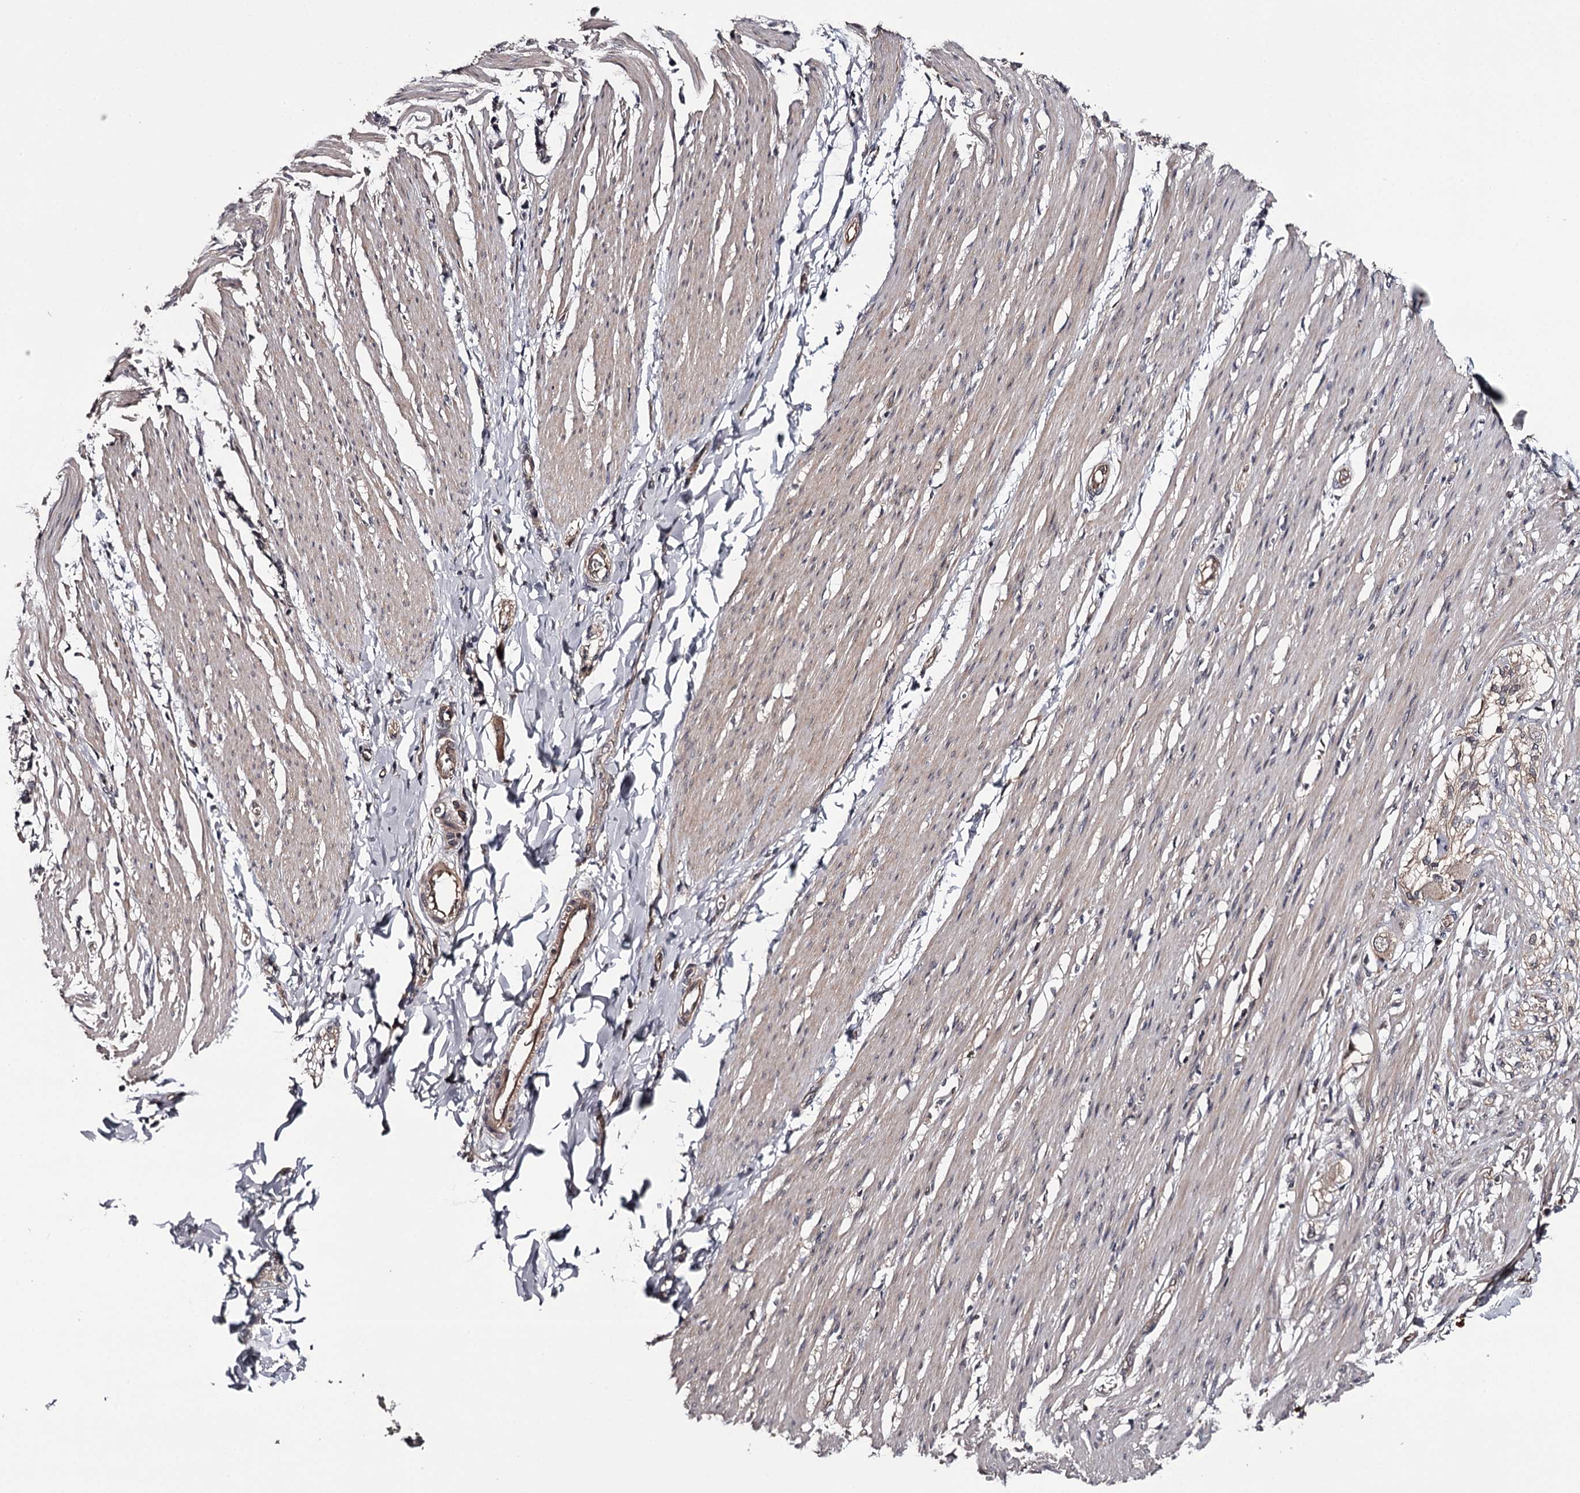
{"staining": {"intensity": "weak", "quantity": ">75%", "location": "cytoplasmic/membranous"}, "tissue": "smooth muscle", "cell_type": "Smooth muscle cells", "image_type": "normal", "snomed": [{"axis": "morphology", "description": "Normal tissue, NOS"}, {"axis": "morphology", "description": "Adenocarcinoma, NOS"}, {"axis": "topography", "description": "Colon"}, {"axis": "topography", "description": "Peripheral nerve tissue"}], "caption": "A brown stain shows weak cytoplasmic/membranous expression of a protein in smooth muscle cells of unremarkable human smooth muscle. The protein is stained brown, and the nuclei are stained in blue (DAB IHC with brightfield microscopy, high magnification).", "gene": "CWF19L2", "patient": {"sex": "male", "age": 14}}